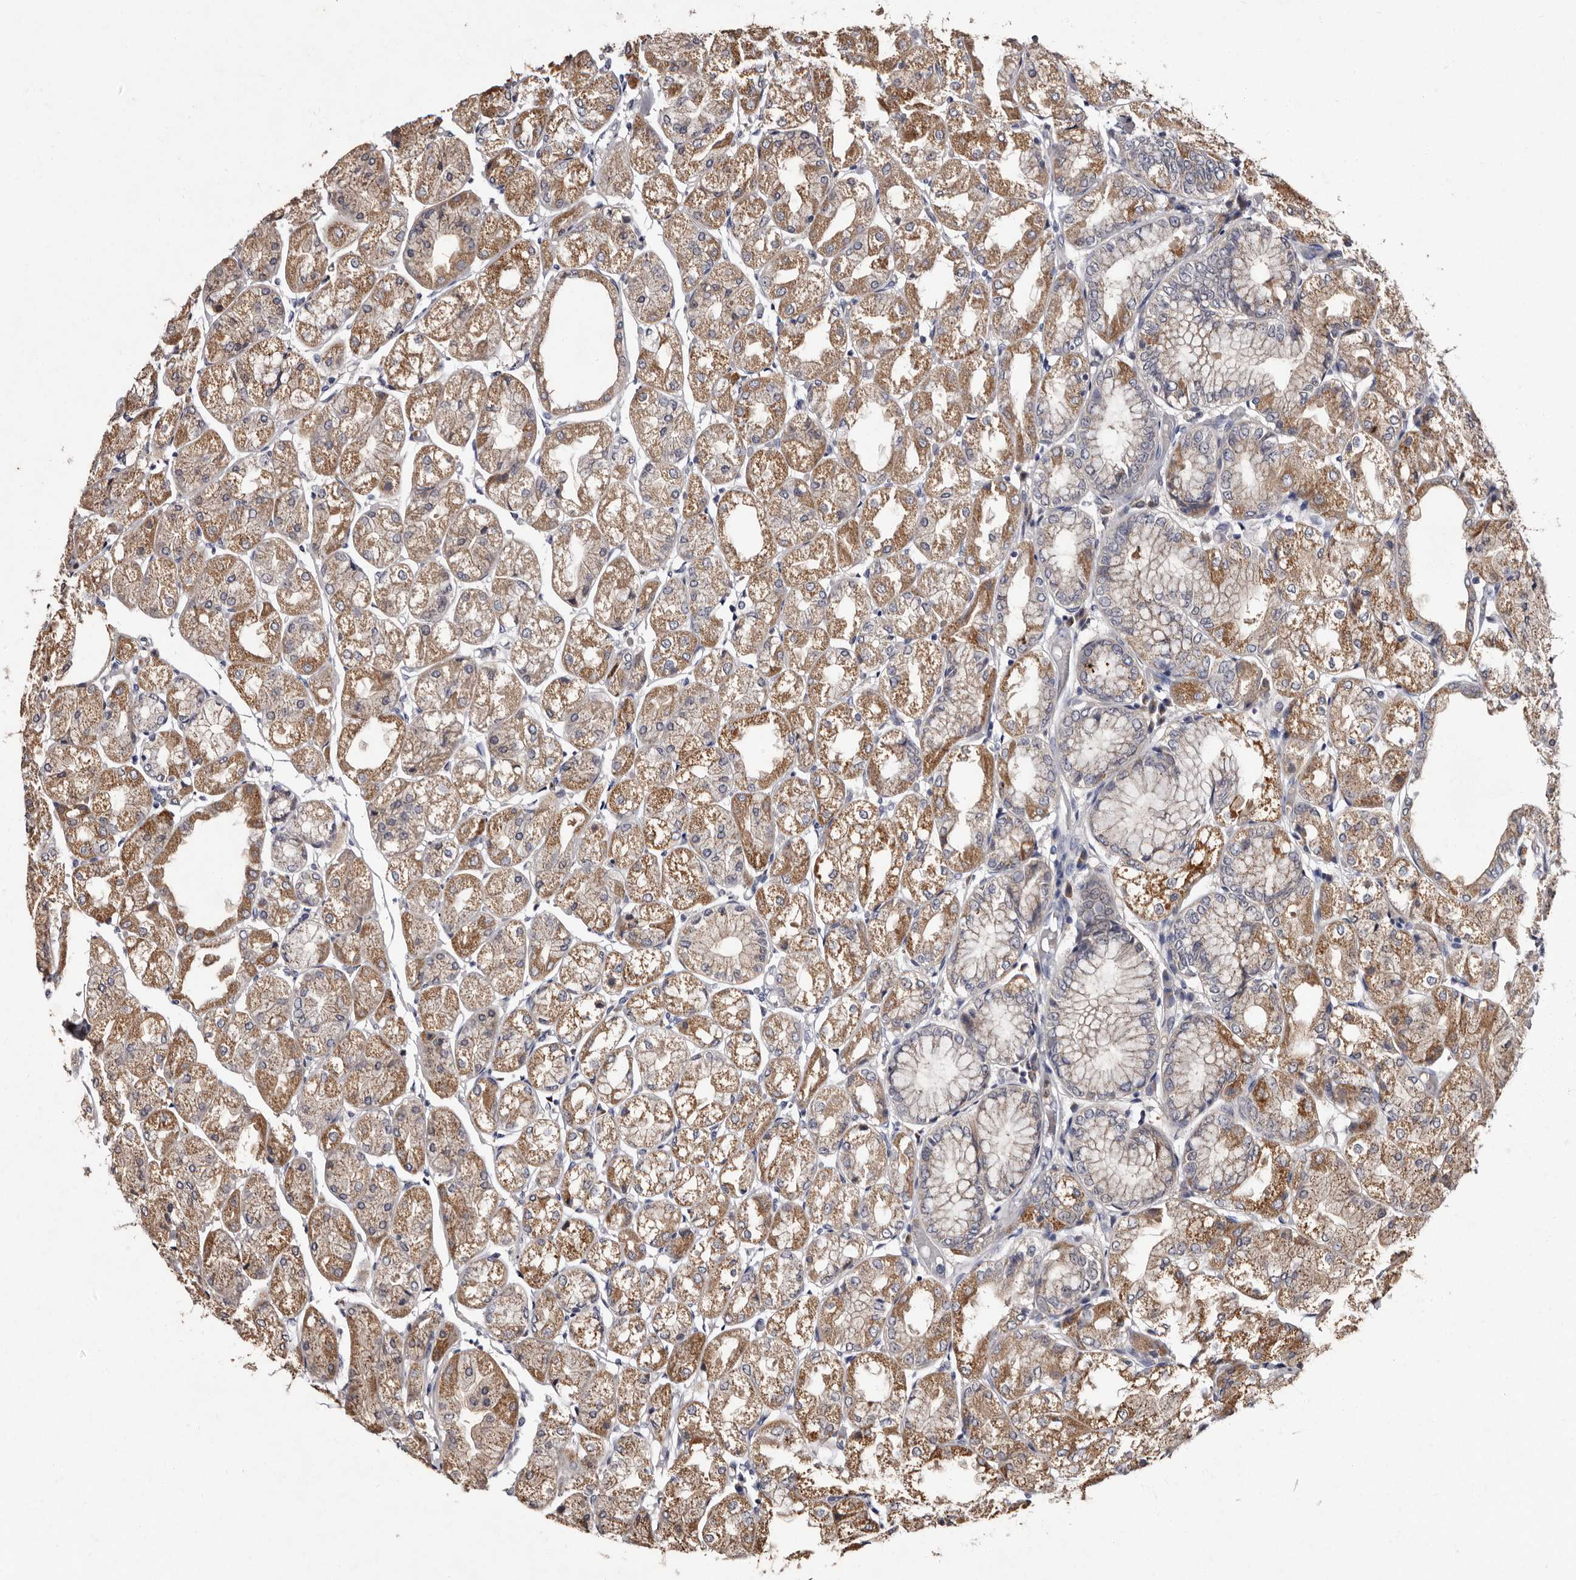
{"staining": {"intensity": "moderate", "quantity": ">75%", "location": "cytoplasmic/membranous"}, "tissue": "stomach", "cell_type": "Glandular cells", "image_type": "normal", "snomed": [{"axis": "morphology", "description": "Normal tissue, NOS"}, {"axis": "topography", "description": "Stomach, upper"}], "caption": "Immunohistochemical staining of normal human stomach demonstrates moderate cytoplasmic/membranous protein positivity in approximately >75% of glandular cells. The staining was performed using DAB, with brown indicating positive protein expression. Nuclei are stained blue with hematoxylin.", "gene": "DNPH1", "patient": {"sex": "male", "age": 72}}